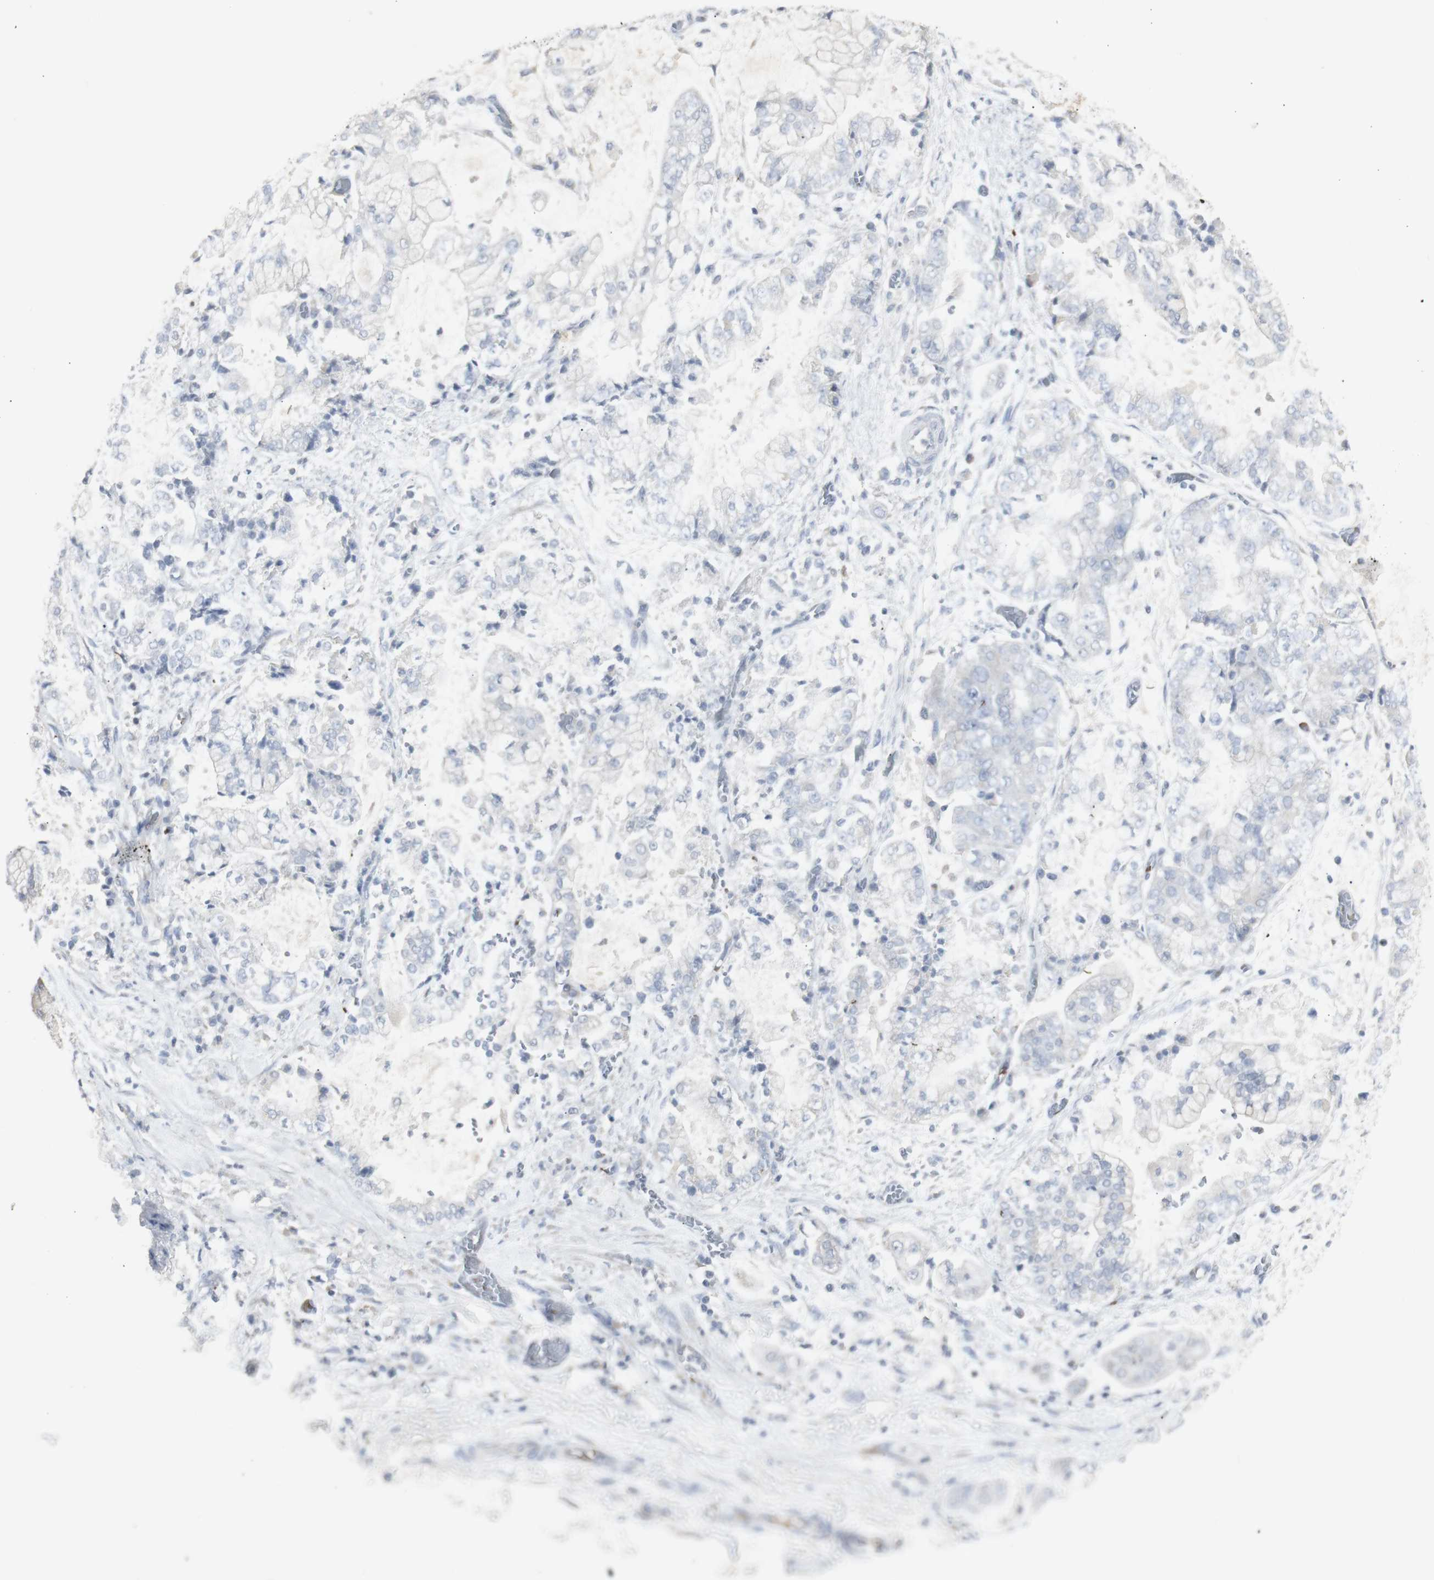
{"staining": {"intensity": "negative", "quantity": "none", "location": "none"}, "tissue": "stomach cancer", "cell_type": "Tumor cells", "image_type": "cancer", "snomed": [{"axis": "morphology", "description": "Adenocarcinoma, NOS"}, {"axis": "topography", "description": "Stomach"}], "caption": "There is no significant staining in tumor cells of stomach cancer (adenocarcinoma).", "gene": "INS", "patient": {"sex": "male", "age": 76}}